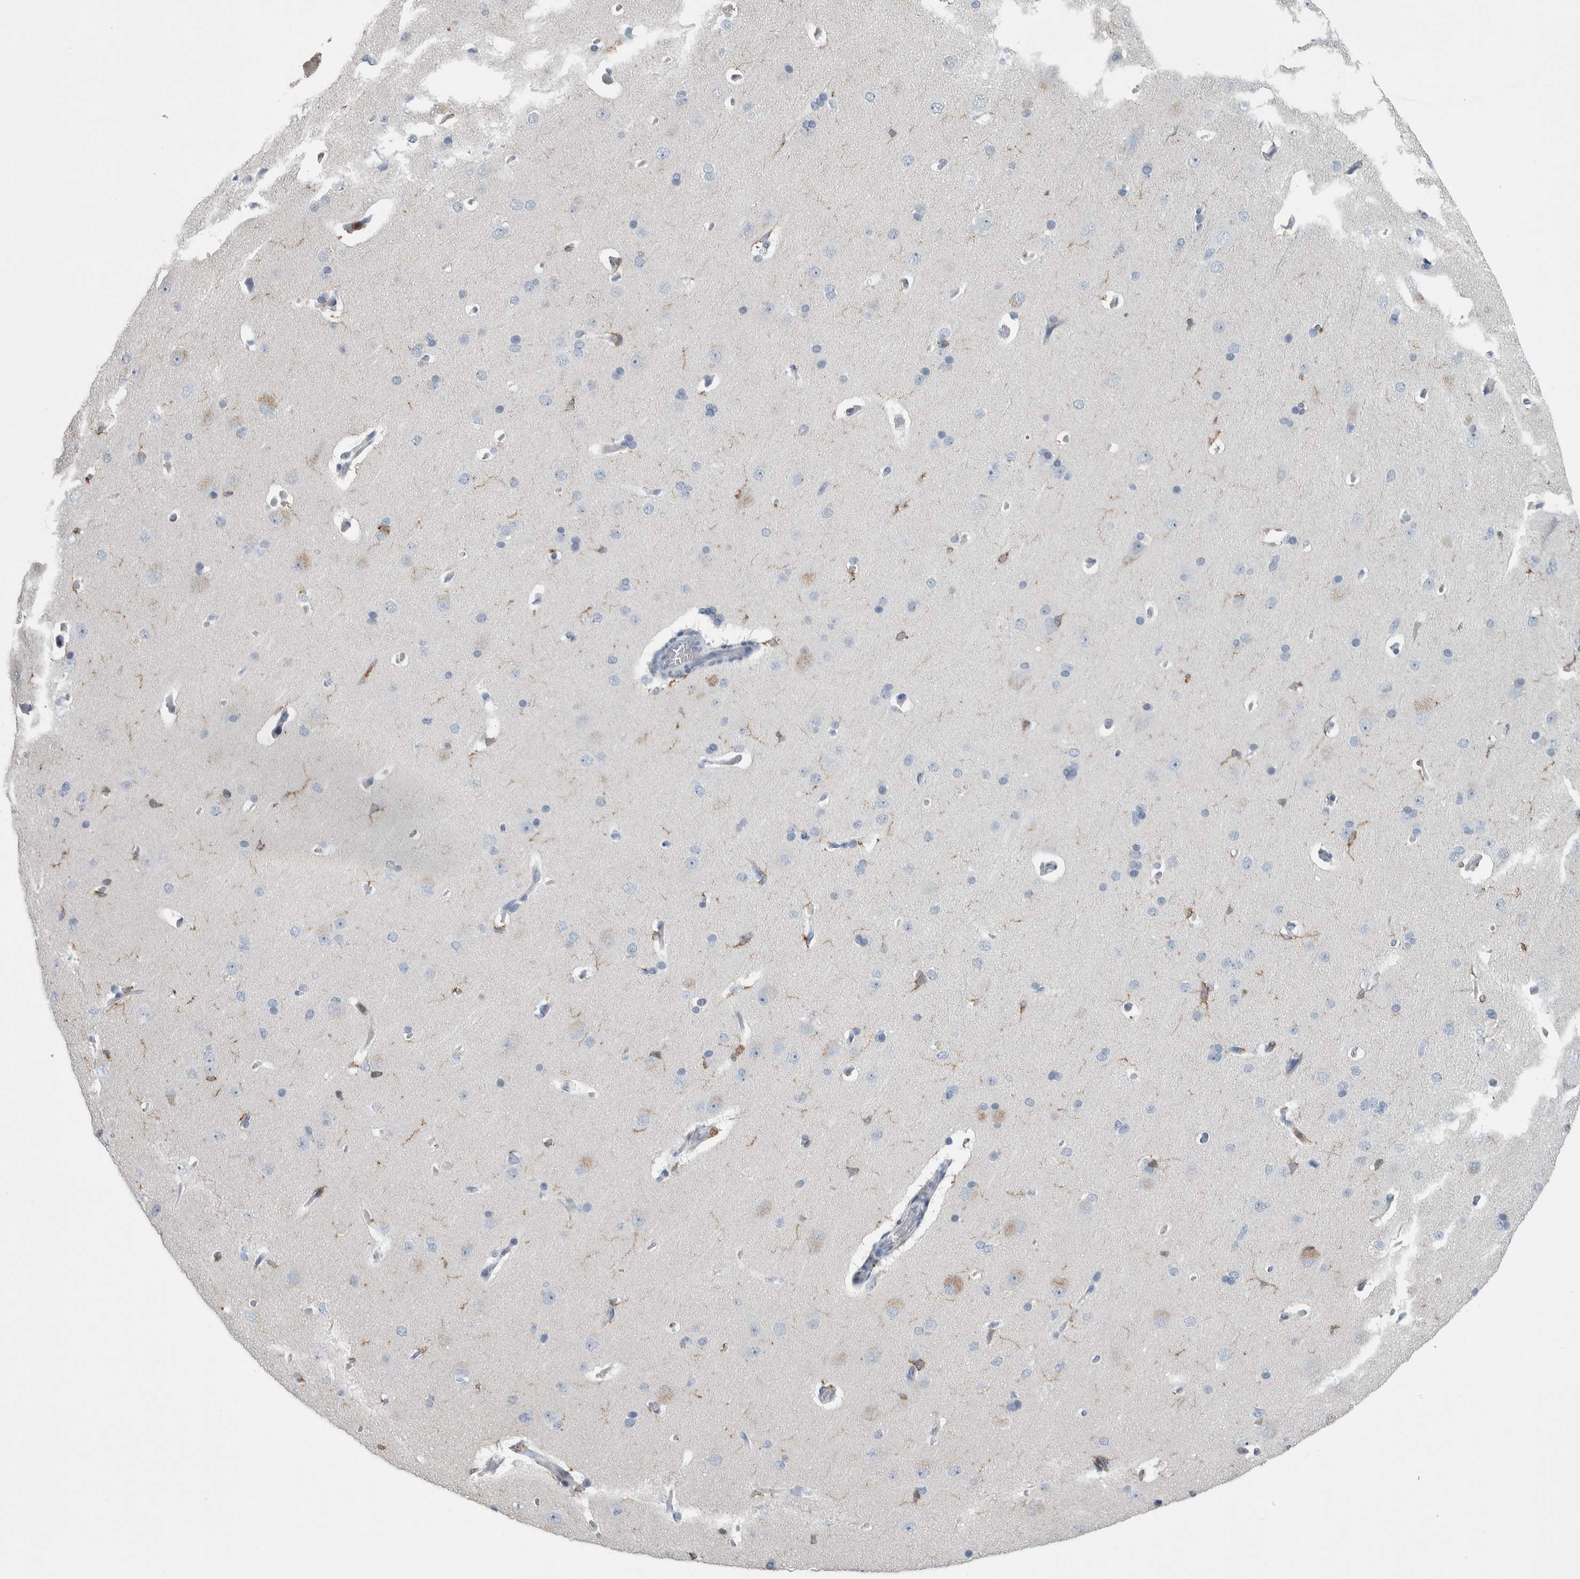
{"staining": {"intensity": "negative", "quantity": "none", "location": "none"}, "tissue": "cerebral cortex", "cell_type": "Endothelial cells", "image_type": "normal", "snomed": [{"axis": "morphology", "description": "Normal tissue, NOS"}, {"axis": "topography", "description": "Cerebral cortex"}], "caption": "DAB (3,3'-diaminobenzidine) immunohistochemical staining of normal cerebral cortex displays no significant positivity in endothelial cells. The staining was performed using DAB to visualize the protein expression in brown, while the nuclei were stained in blue with hematoxylin (Magnification: 20x).", "gene": "SKAP2", "patient": {"sex": "male", "age": 62}}